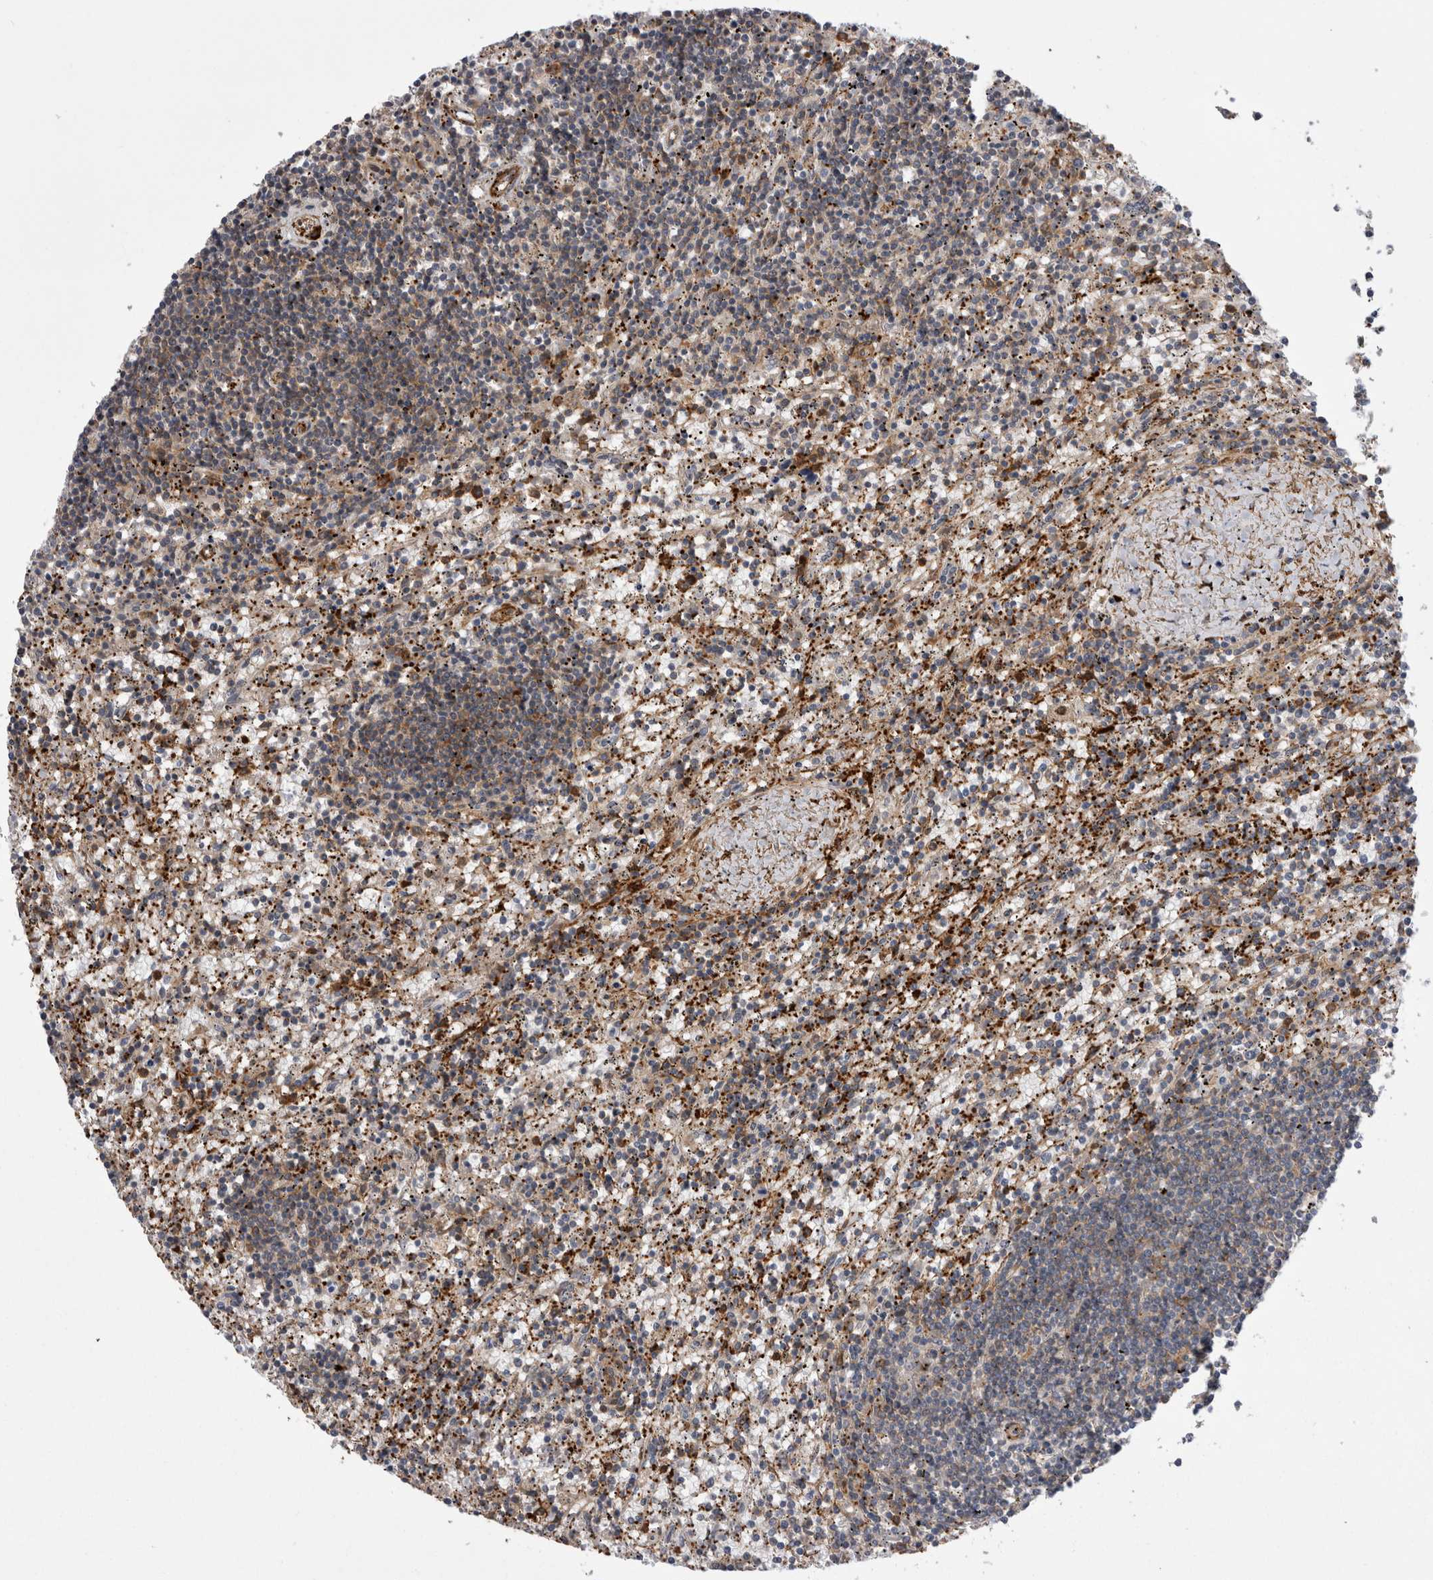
{"staining": {"intensity": "moderate", "quantity": "<25%", "location": "cytoplasmic/membranous"}, "tissue": "lymphoma", "cell_type": "Tumor cells", "image_type": "cancer", "snomed": [{"axis": "morphology", "description": "Malignant lymphoma, non-Hodgkin's type, Low grade"}, {"axis": "topography", "description": "Spleen"}], "caption": "DAB immunohistochemical staining of human low-grade malignant lymphoma, non-Hodgkin's type reveals moderate cytoplasmic/membranous protein expression in about <25% of tumor cells. Using DAB (brown) and hematoxylin (blue) stains, captured at high magnification using brightfield microscopy.", "gene": "EPRS1", "patient": {"sex": "male", "age": 76}}